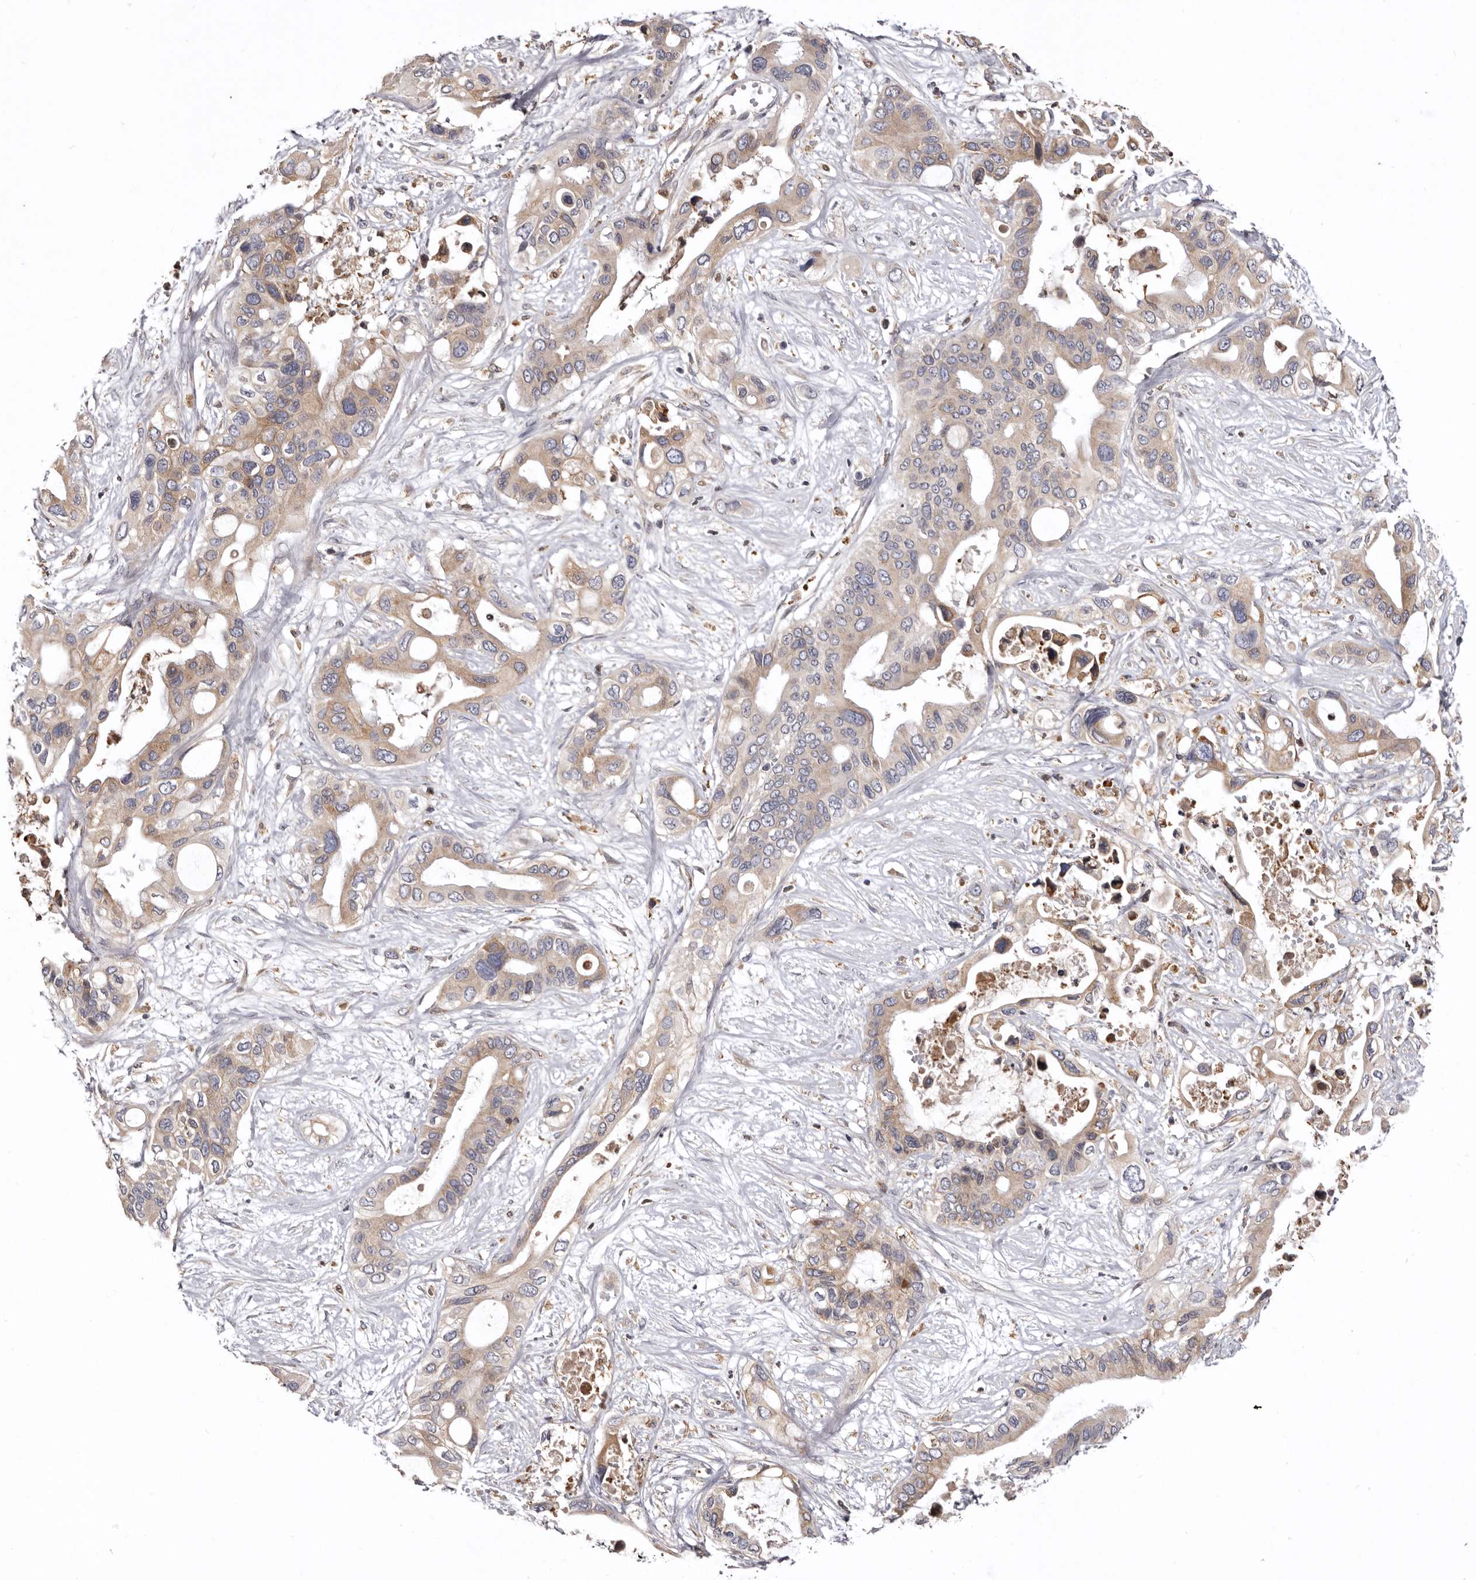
{"staining": {"intensity": "weak", "quantity": ">75%", "location": "cytoplasmic/membranous"}, "tissue": "pancreatic cancer", "cell_type": "Tumor cells", "image_type": "cancer", "snomed": [{"axis": "morphology", "description": "Adenocarcinoma, NOS"}, {"axis": "topography", "description": "Pancreas"}], "caption": "High-power microscopy captured an immunohistochemistry (IHC) histopathology image of pancreatic cancer (adenocarcinoma), revealing weak cytoplasmic/membranous positivity in approximately >75% of tumor cells. Using DAB (brown) and hematoxylin (blue) stains, captured at high magnification using brightfield microscopy.", "gene": "INKA2", "patient": {"sex": "male", "age": 66}}